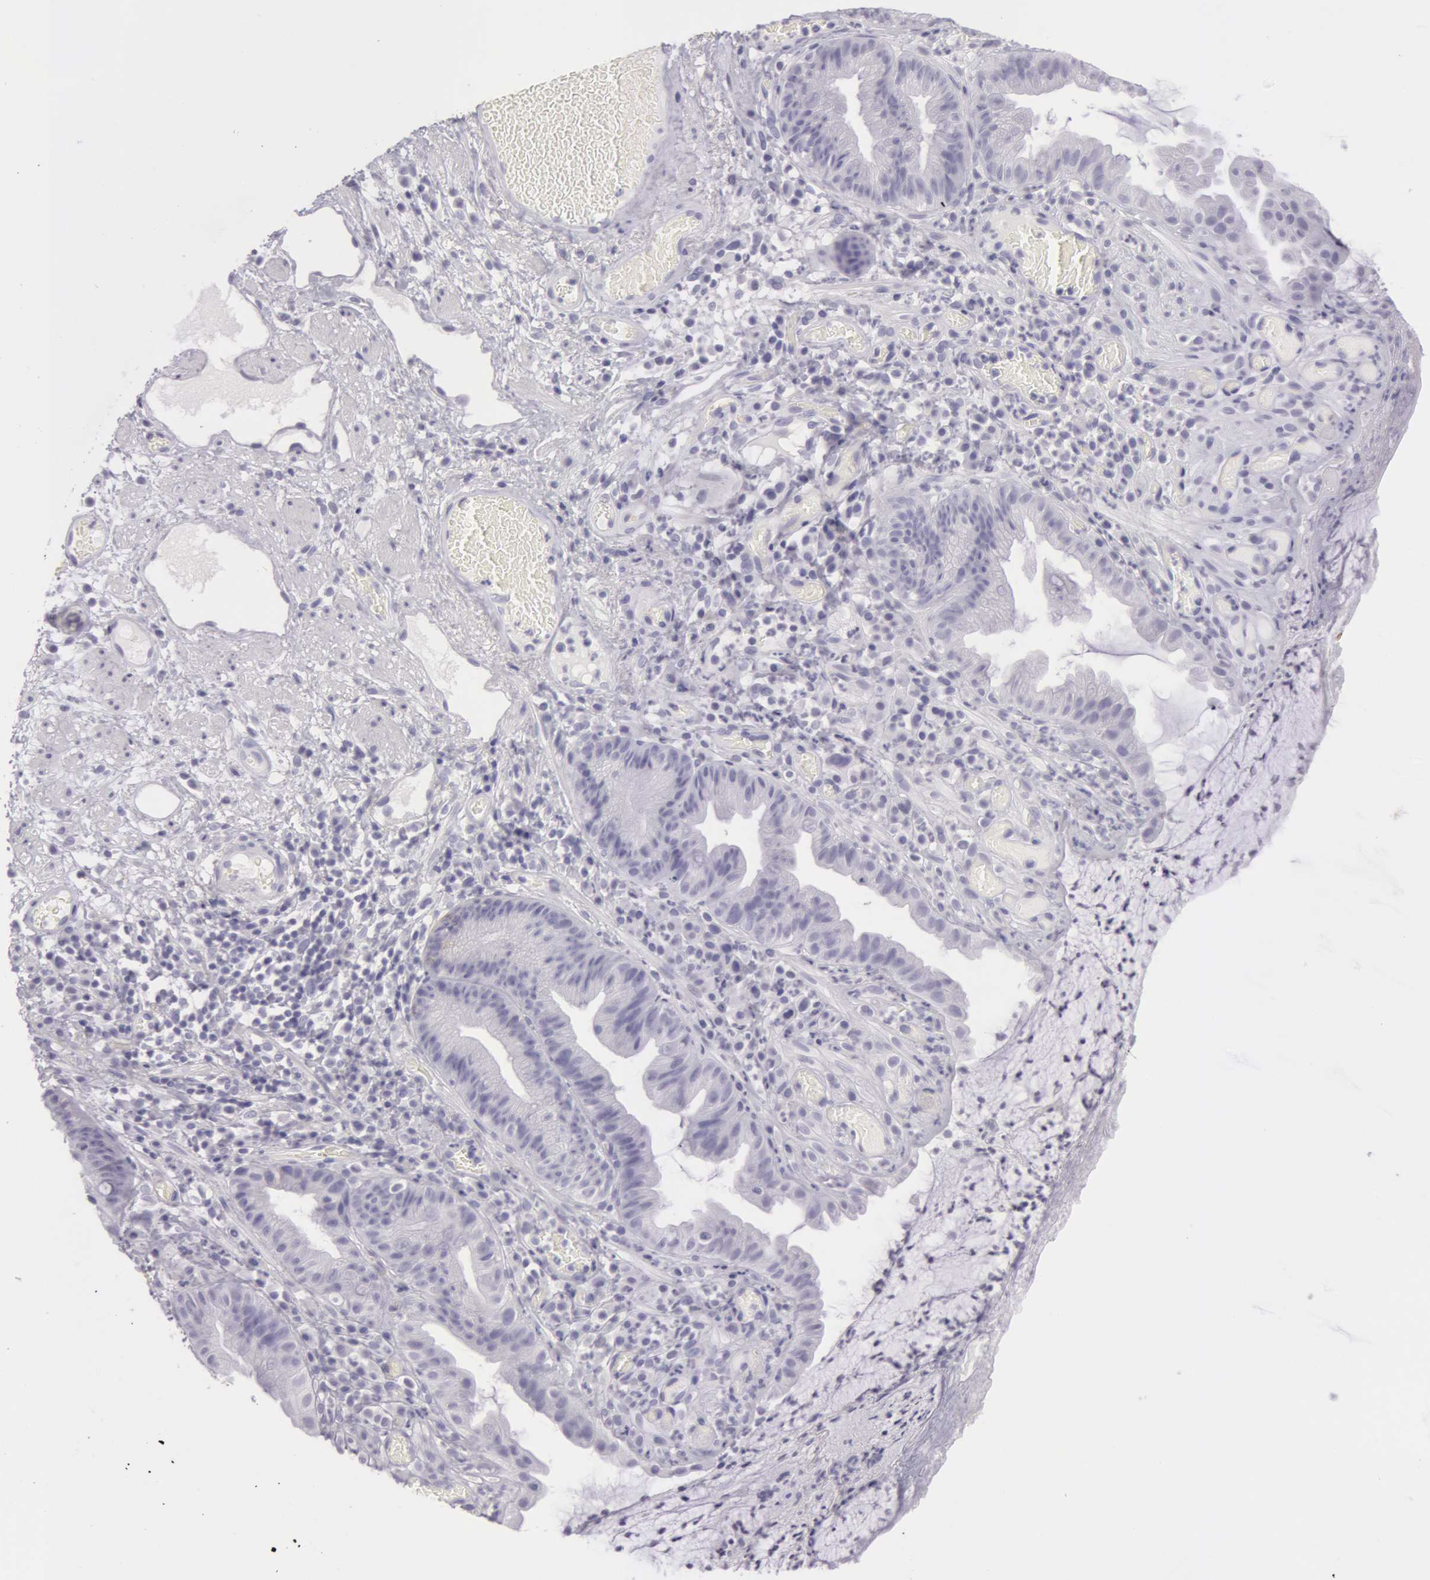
{"staining": {"intensity": "negative", "quantity": "none", "location": "none"}, "tissue": "skin", "cell_type": "Epidermal cells", "image_type": "normal", "snomed": [{"axis": "morphology", "description": "Normal tissue, NOS"}, {"axis": "morphology", "description": "Hemorrhoids"}, {"axis": "morphology", "description": "Inflammation, NOS"}, {"axis": "topography", "description": "Anal"}], "caption": "IHC of benign human skin displays no expression in epidermal cells.", "gene": "AMACR", "patient": {"sex": "male", "age": 60}}